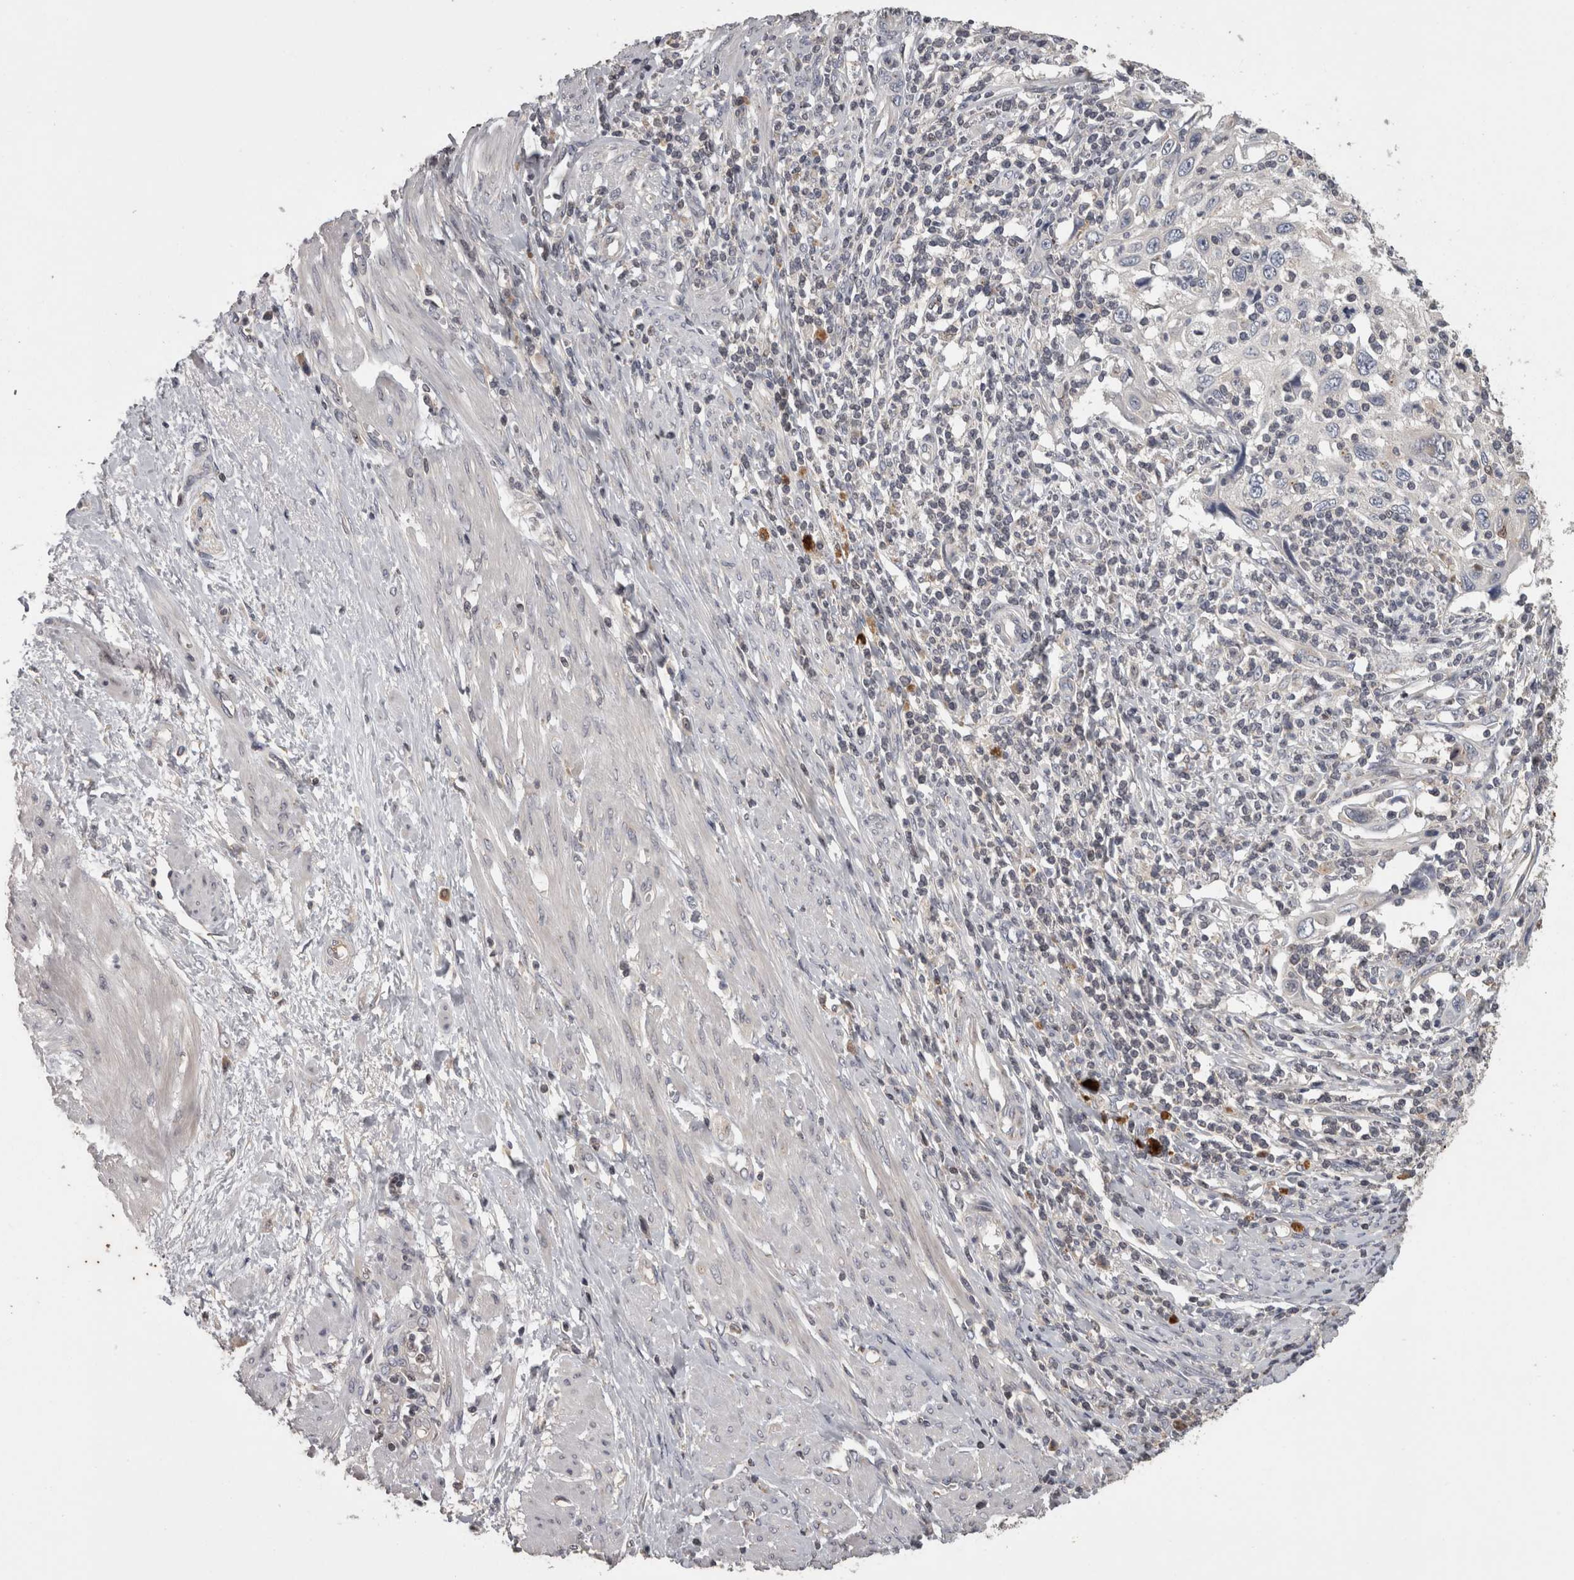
{"staining": {"intensity": "negative", "quantity": "none", "location": "none"}, "tissue": "cervical cancer", "cell_type": "Tumor cells", "image_type": "cancer", "snomed": [{"axis": "morphology", "description": "Squamous cell carcinoma, NOS"}, {"axis": "topography", "description": "Cervix"}], "caption": "DAB (3,3'-diaminobenzidine) immunohistochemical staining of human cervical cancer reveals no significant staining in tumor cells. Nuclei are stained in blue.", "gene": "PCM1", "patient": {"sex": "female", "age": 70}}